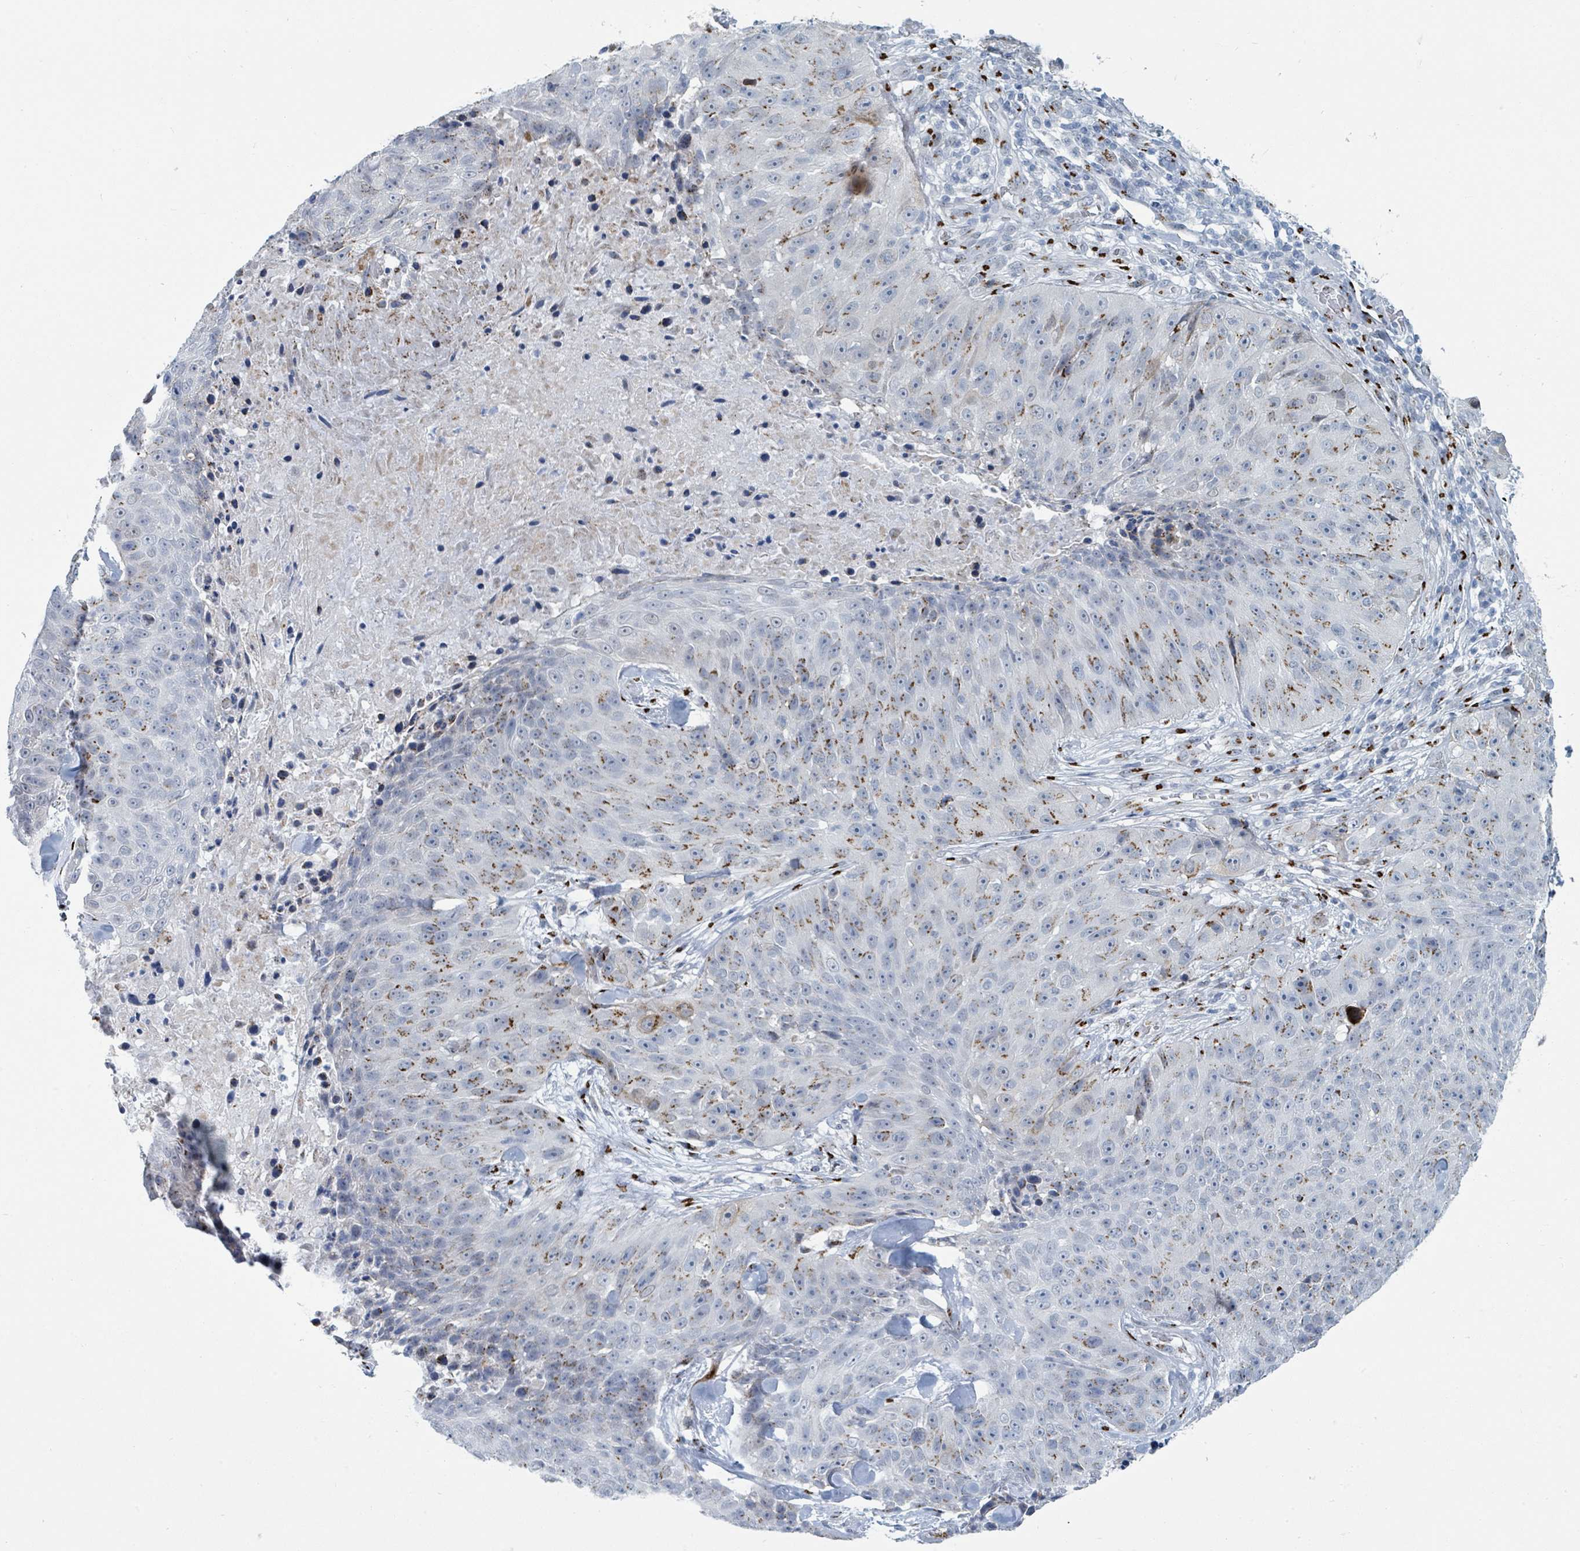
{"staining": {"intensity": "moderate", "quantity": "25%-75%", "location": "cytoplasmic/membranous"}, "tissue": "skin cancer", "cell_type": "Tumor cells", "image_type": "cancer", "snomed": [{"axis": "morphology", "description": "Squamous cell carcinoma, NOS"}, {"axis": "topography", "description": "Skin"}], "caption": "Protein staining exhibits moderate cytoplasmic/membranous expression in approximately 25%-75% of tumor cells in skin squamous cell carcinoma.", "gene": "DCAF5", "patient": {"sex": "female", "age": 87}}